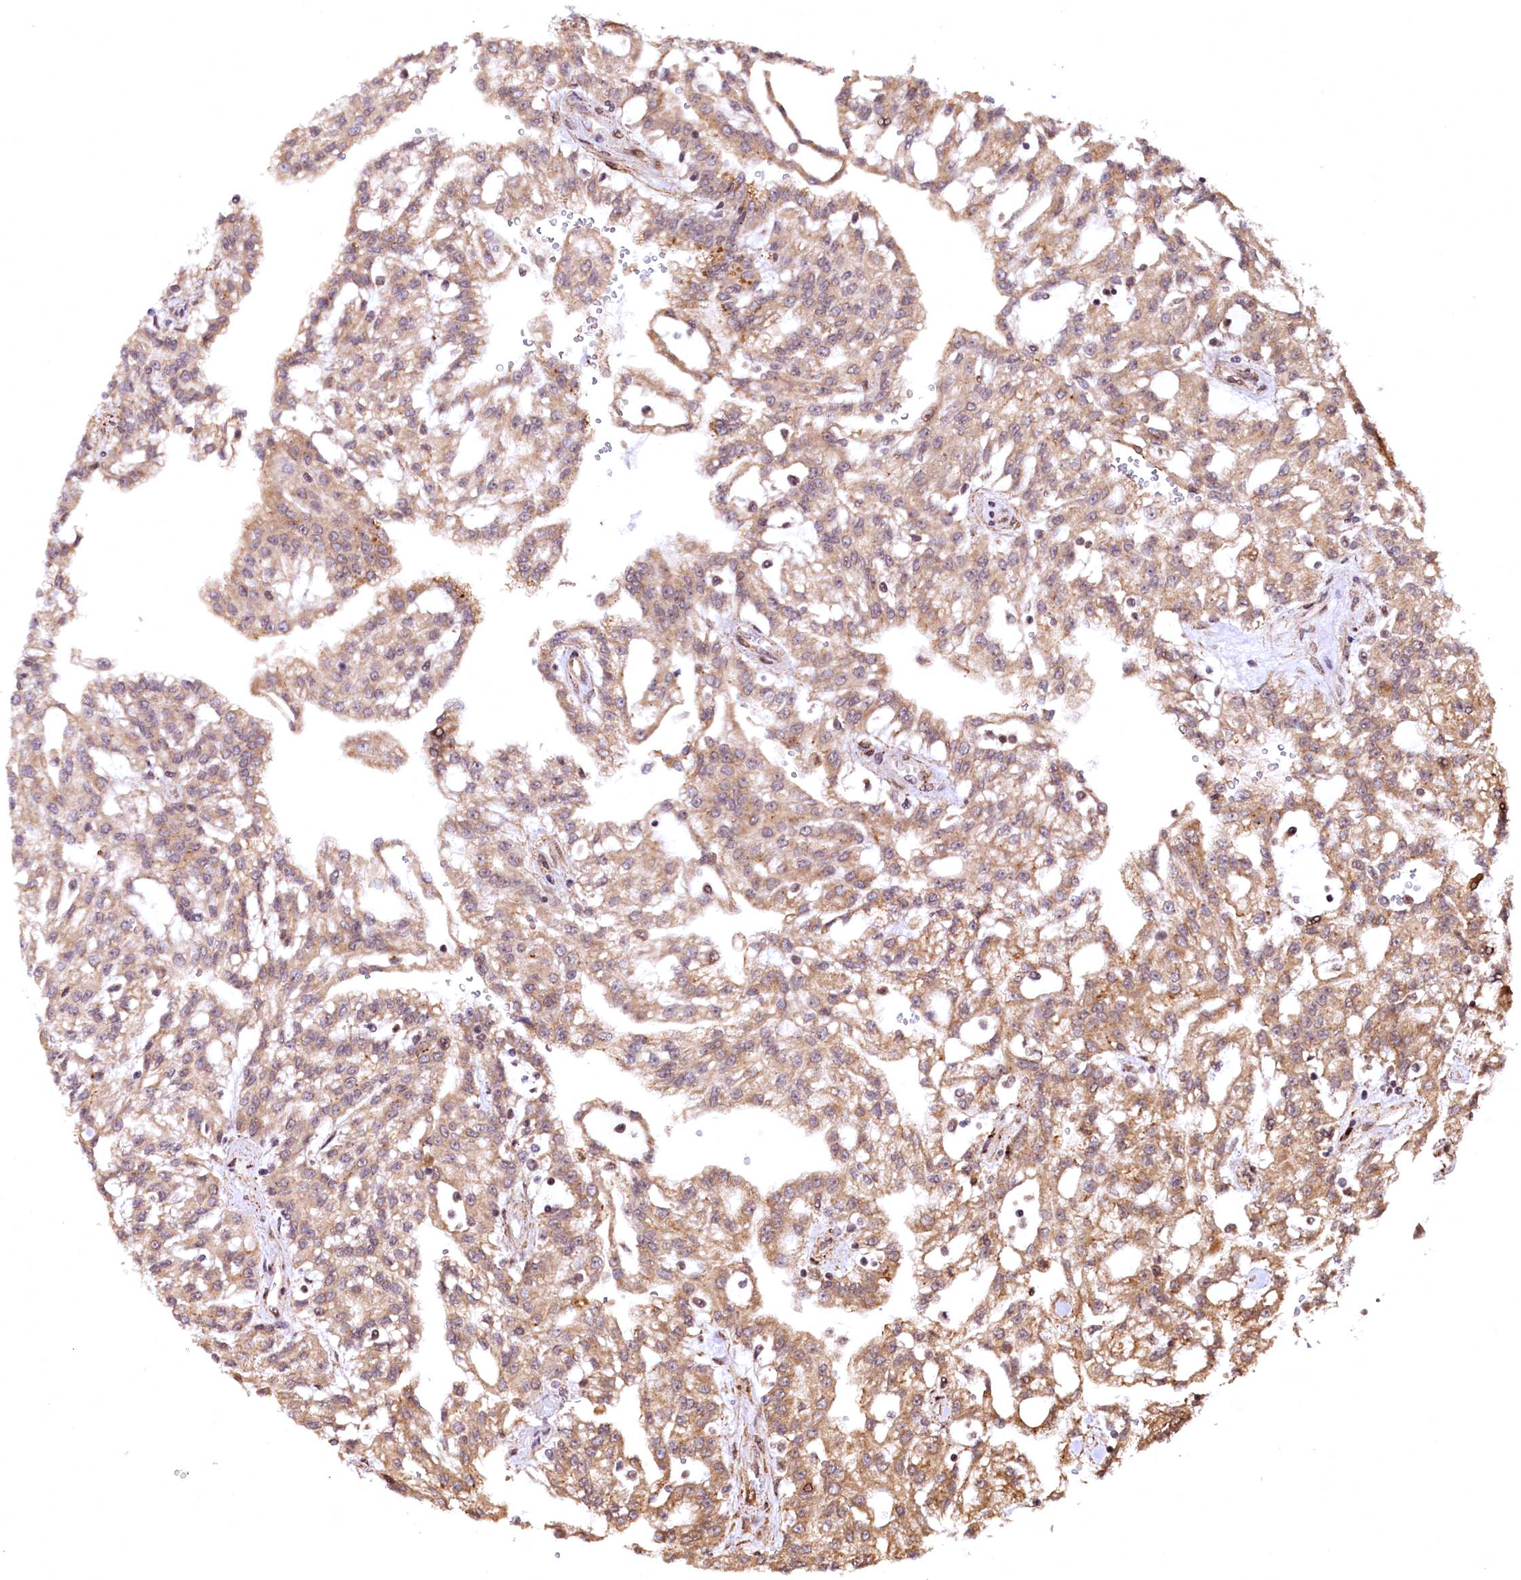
{"staining": {"intensity": "moderate", "quantity": ">75%", "location": "cytoplasmic/membranous"}, "tissue": "renal cancer", "cell_type": "Tumor cells", "image_type": "cancer", "snomed": [{"axis": "morphology", "description": "Adenocarcinoma, NOS"}, {"axis": "topography", "description": "Kidney"}], "caption": "Human adenocarcinoma (renal) stained for a protein (brown) shows moderate cytoplasmic/membranous positive positivity in about >75% of tumor cells.", "gene": "PDS5B", "patient": {"sex": "male", "age": 63}}